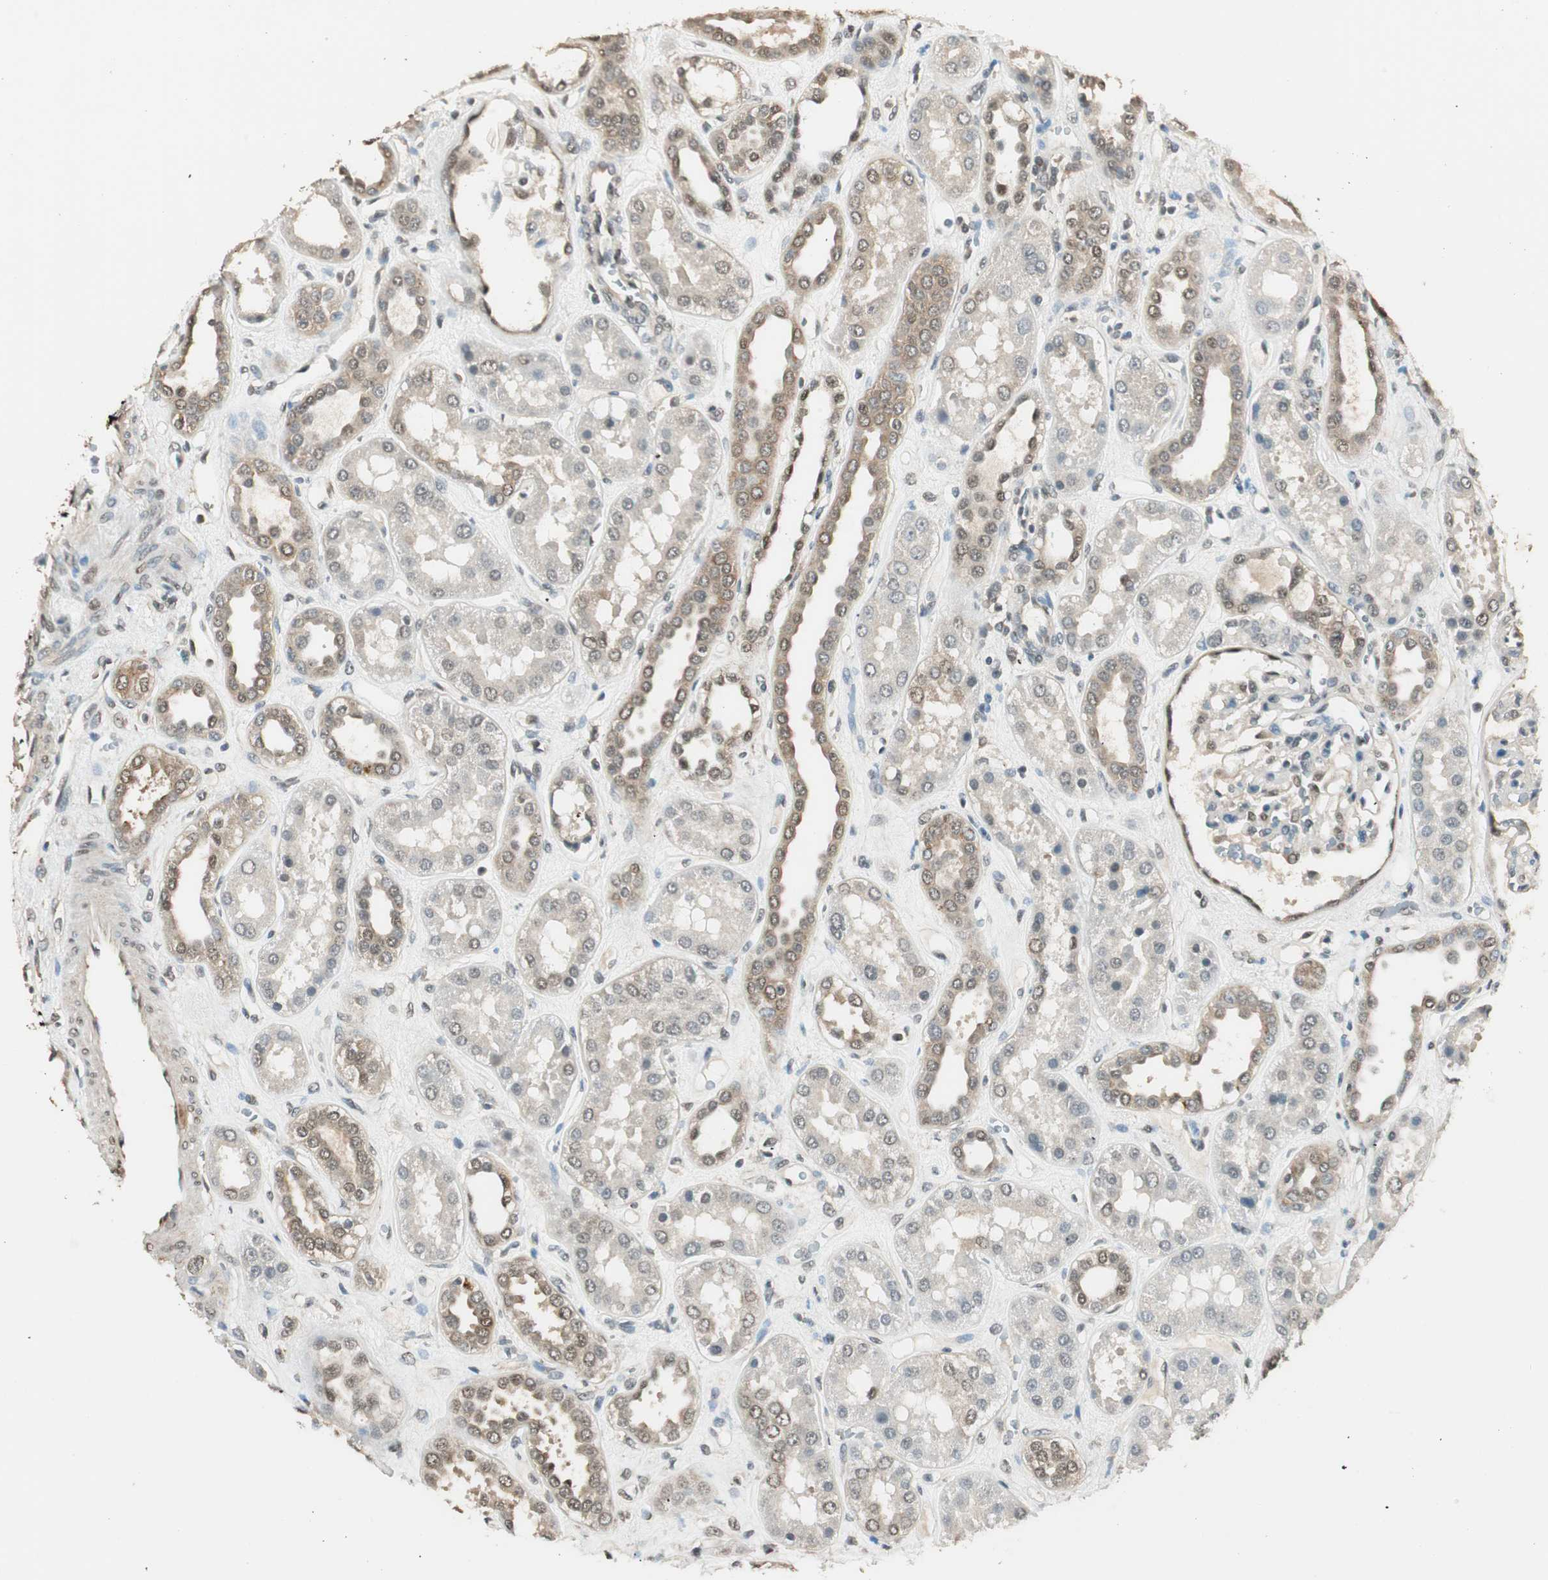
{"staining": {"intensity": "weak", "quantity": "<25%", "location": "nuclear"}, "tissue": "kidney", "cell_type": "Cells in glomeruli", "image_type": "normal", "snomed": [{"axis": "morphology", "description": "Normal tissue, NOS"}, {"axis": "topography", "description": "Kidney"}], "caption": "The immunohistochemistry (IHC) histopathology image has no significant staining in cells in glomeruli of kidney. The staining is performed using DAB brown chromogen with nuclei counter-stained in using hematoxylin.", "gene": "USP5", "patient": {"sex": "male", "age": 59}}